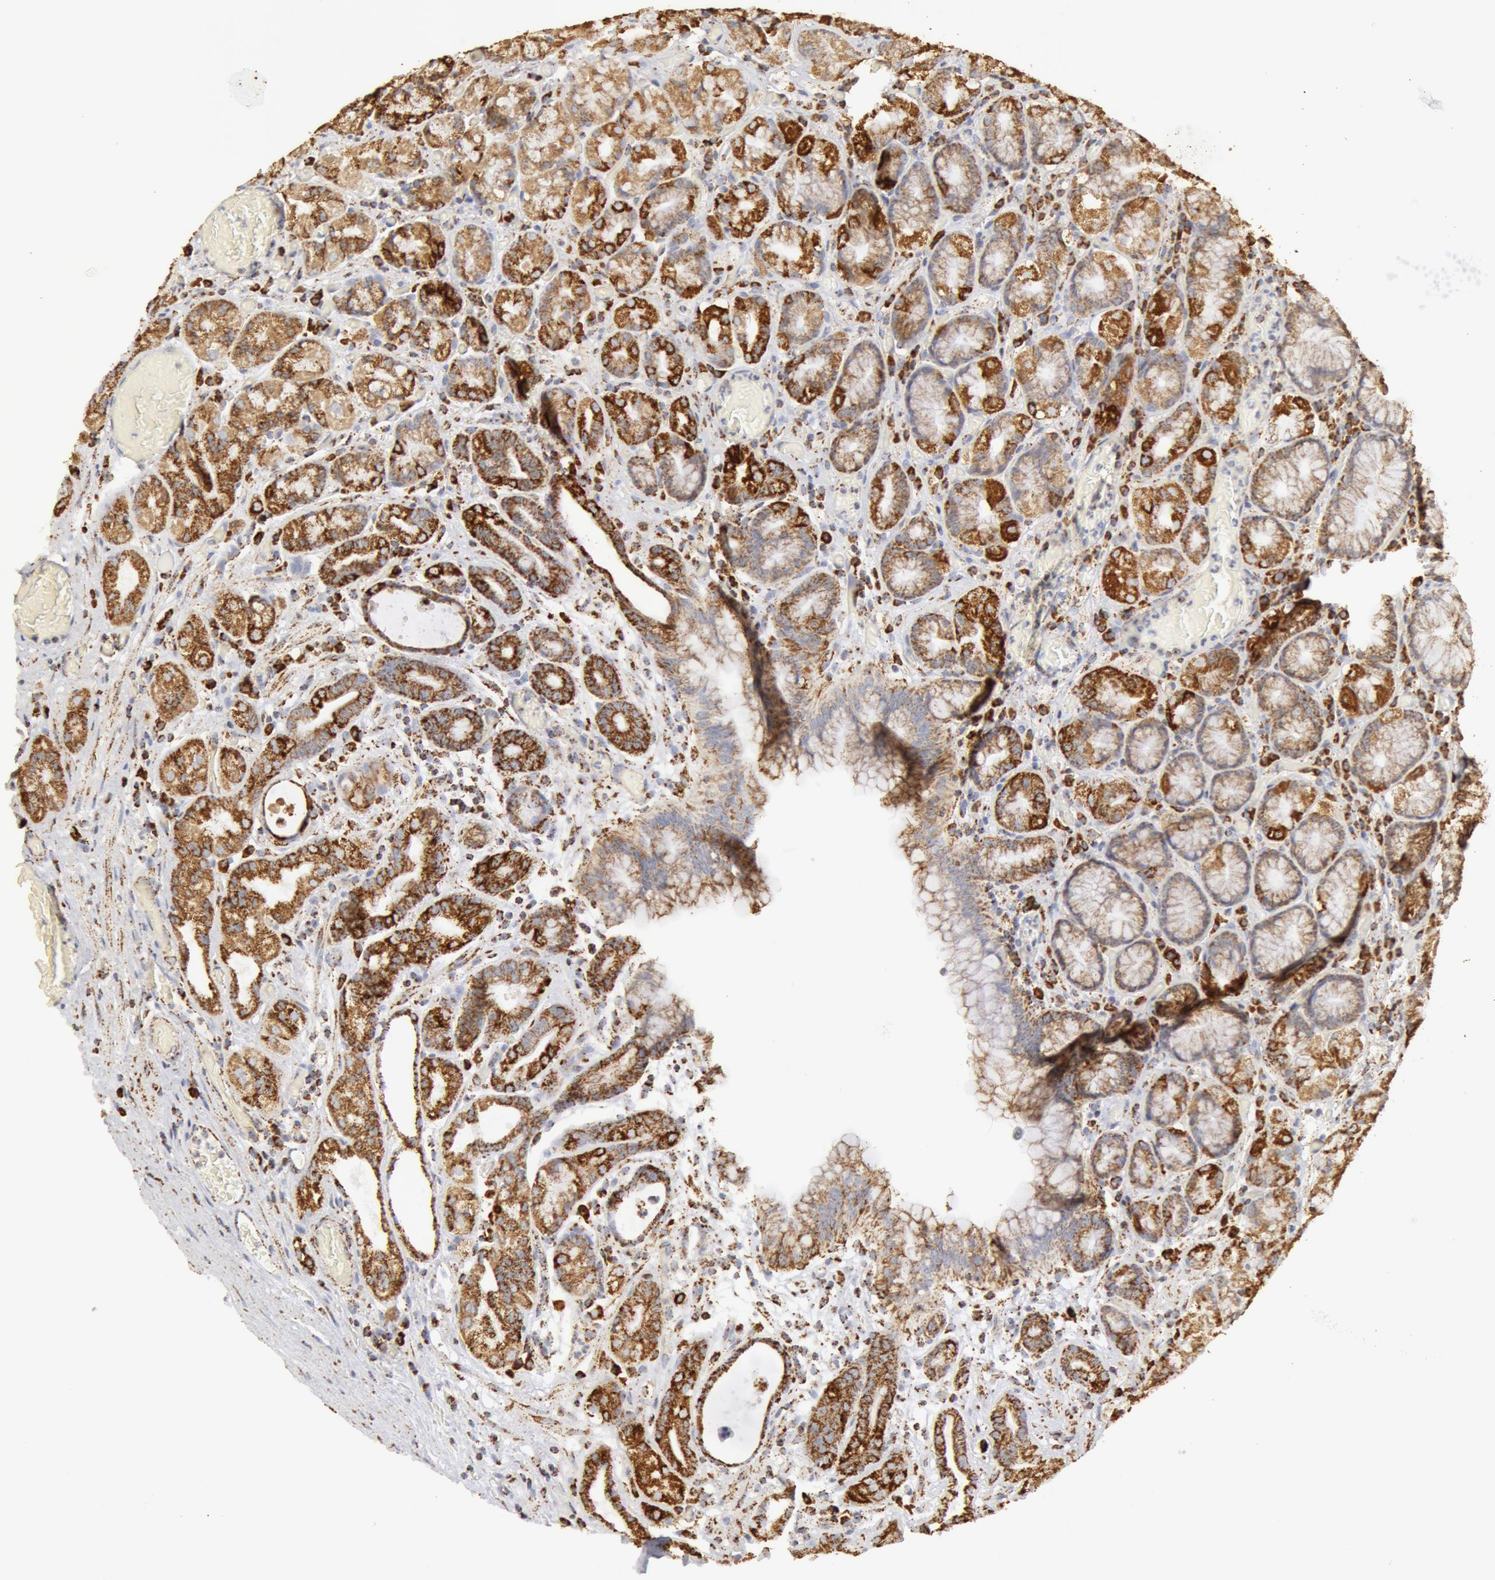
{"staining": {"intensity": "strong", "quantity": ">75%", "location": "cytoplasmic/membranous"}, "tissue": "stomach", "cell_type": "Glandular cells", "image_type": "normal", "snomed": [{"axis": "morphology", "description": "Normal tissue, NOS"}, {"axis": "topography", "description": "Stomach, lower"}], "caption": "Stomach stained with DAB (3,3'-diaminobenzidine) IHC reveals high levels of strong cytoplasmic/membranous staining in approximately >75% of glandular cells. Nuclei are stained in blue.", "gene": "ATP5F1B", "patient": {"sex": "male", "age": 58}}